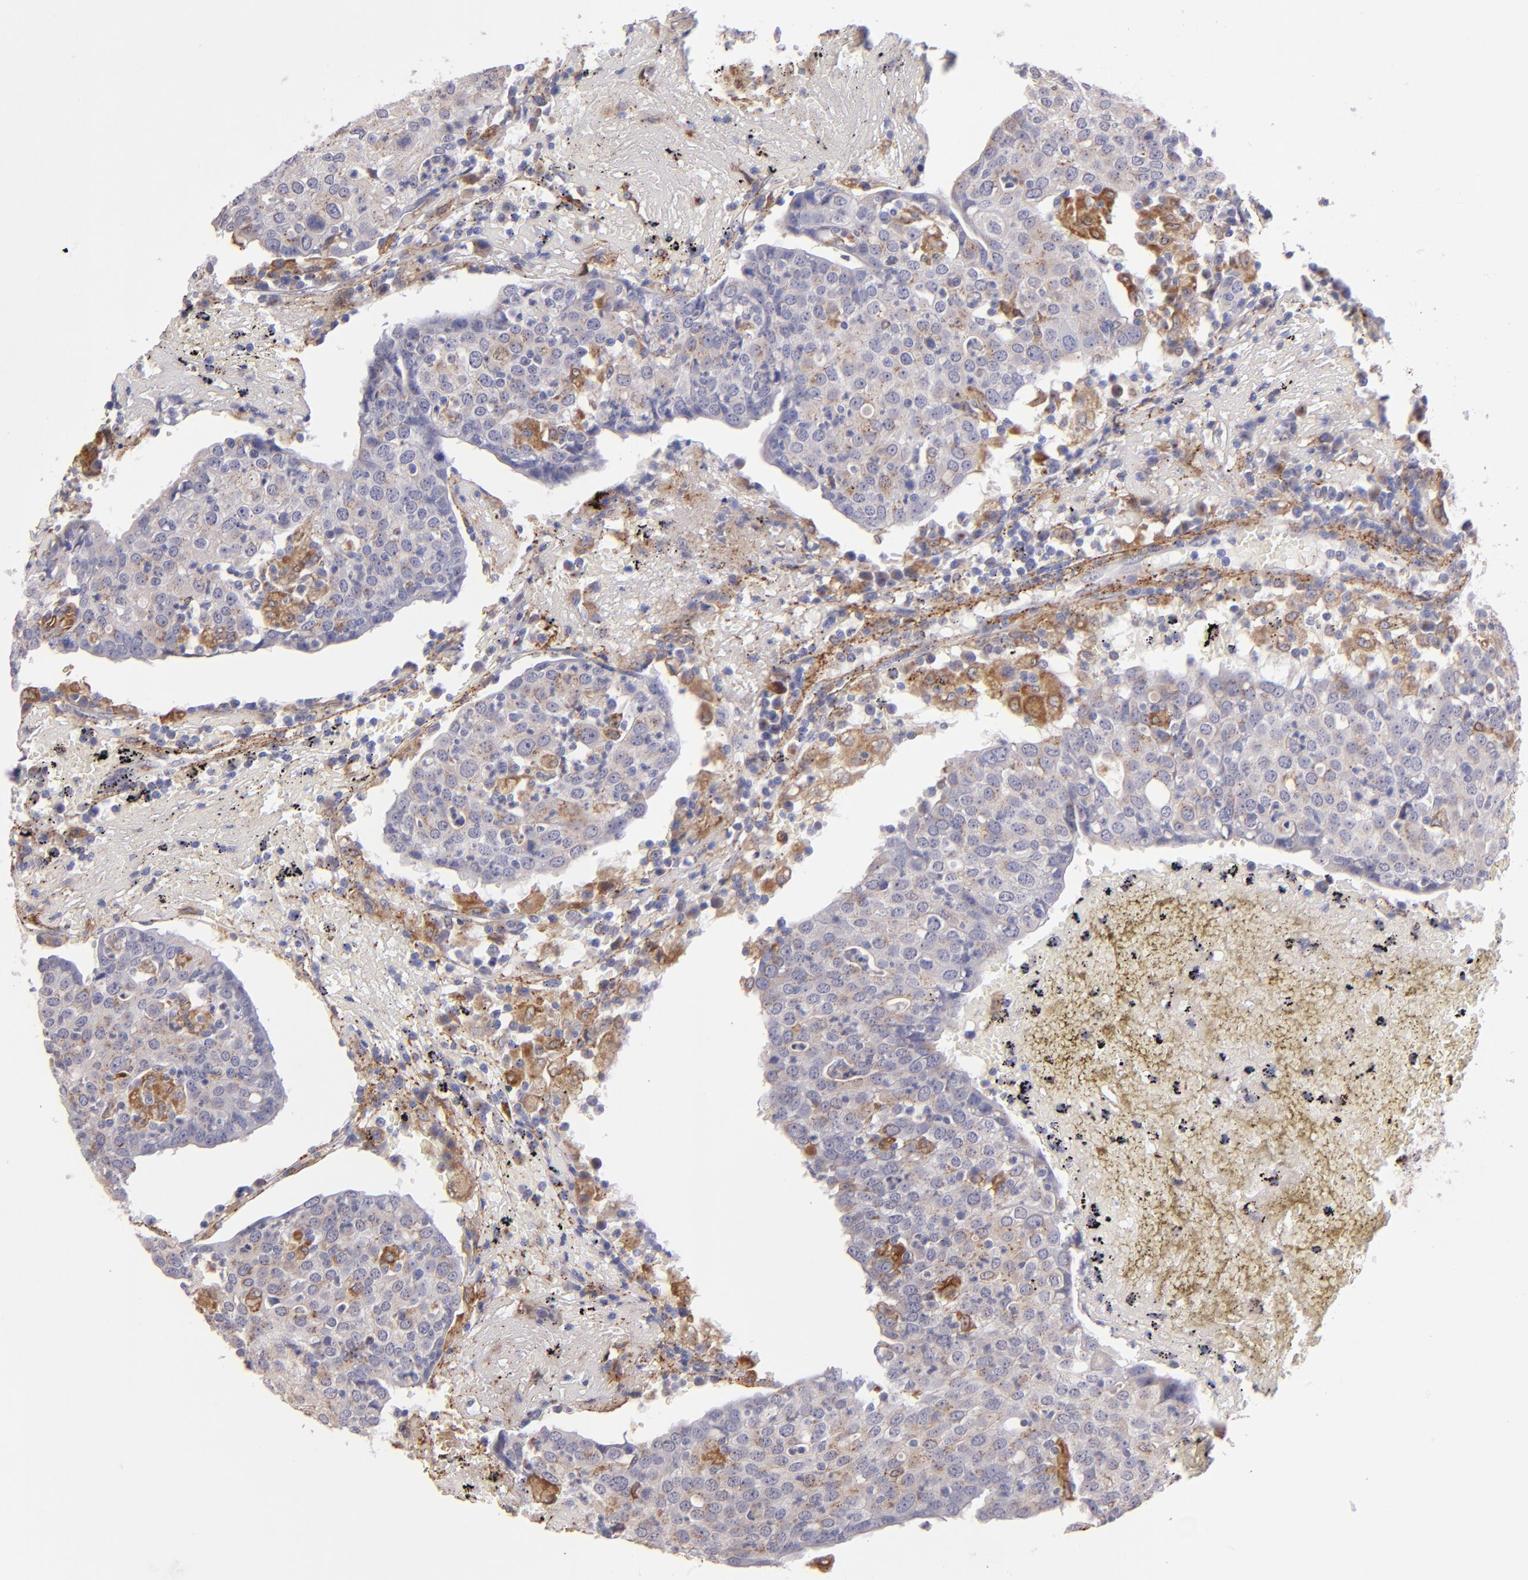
{"staining": {"intensity": "strong", "quantity": ">75%", "location": "cytoplasmic/membranous"}, "tissue": "head and neck cancer", "cell_type": "Tumor cells", "image_type": "cancer", "snomed": [{"axis": "morphology", "description": "Adenocarcinoma, NOS"}, {"axis": "topography", "description": "Salivary gland"}, {"axis": "topography", "description": "Head-Neck"}], "caption": "Approximately >75% of tumor cells in head and neck adenocarcinoma exhibit strong cytoplasmic/membranous protein expression as visualized by brown immunohistochemical staining.", "gene": "PTGS1", "patient": {"sex": "female", "age": 65}}